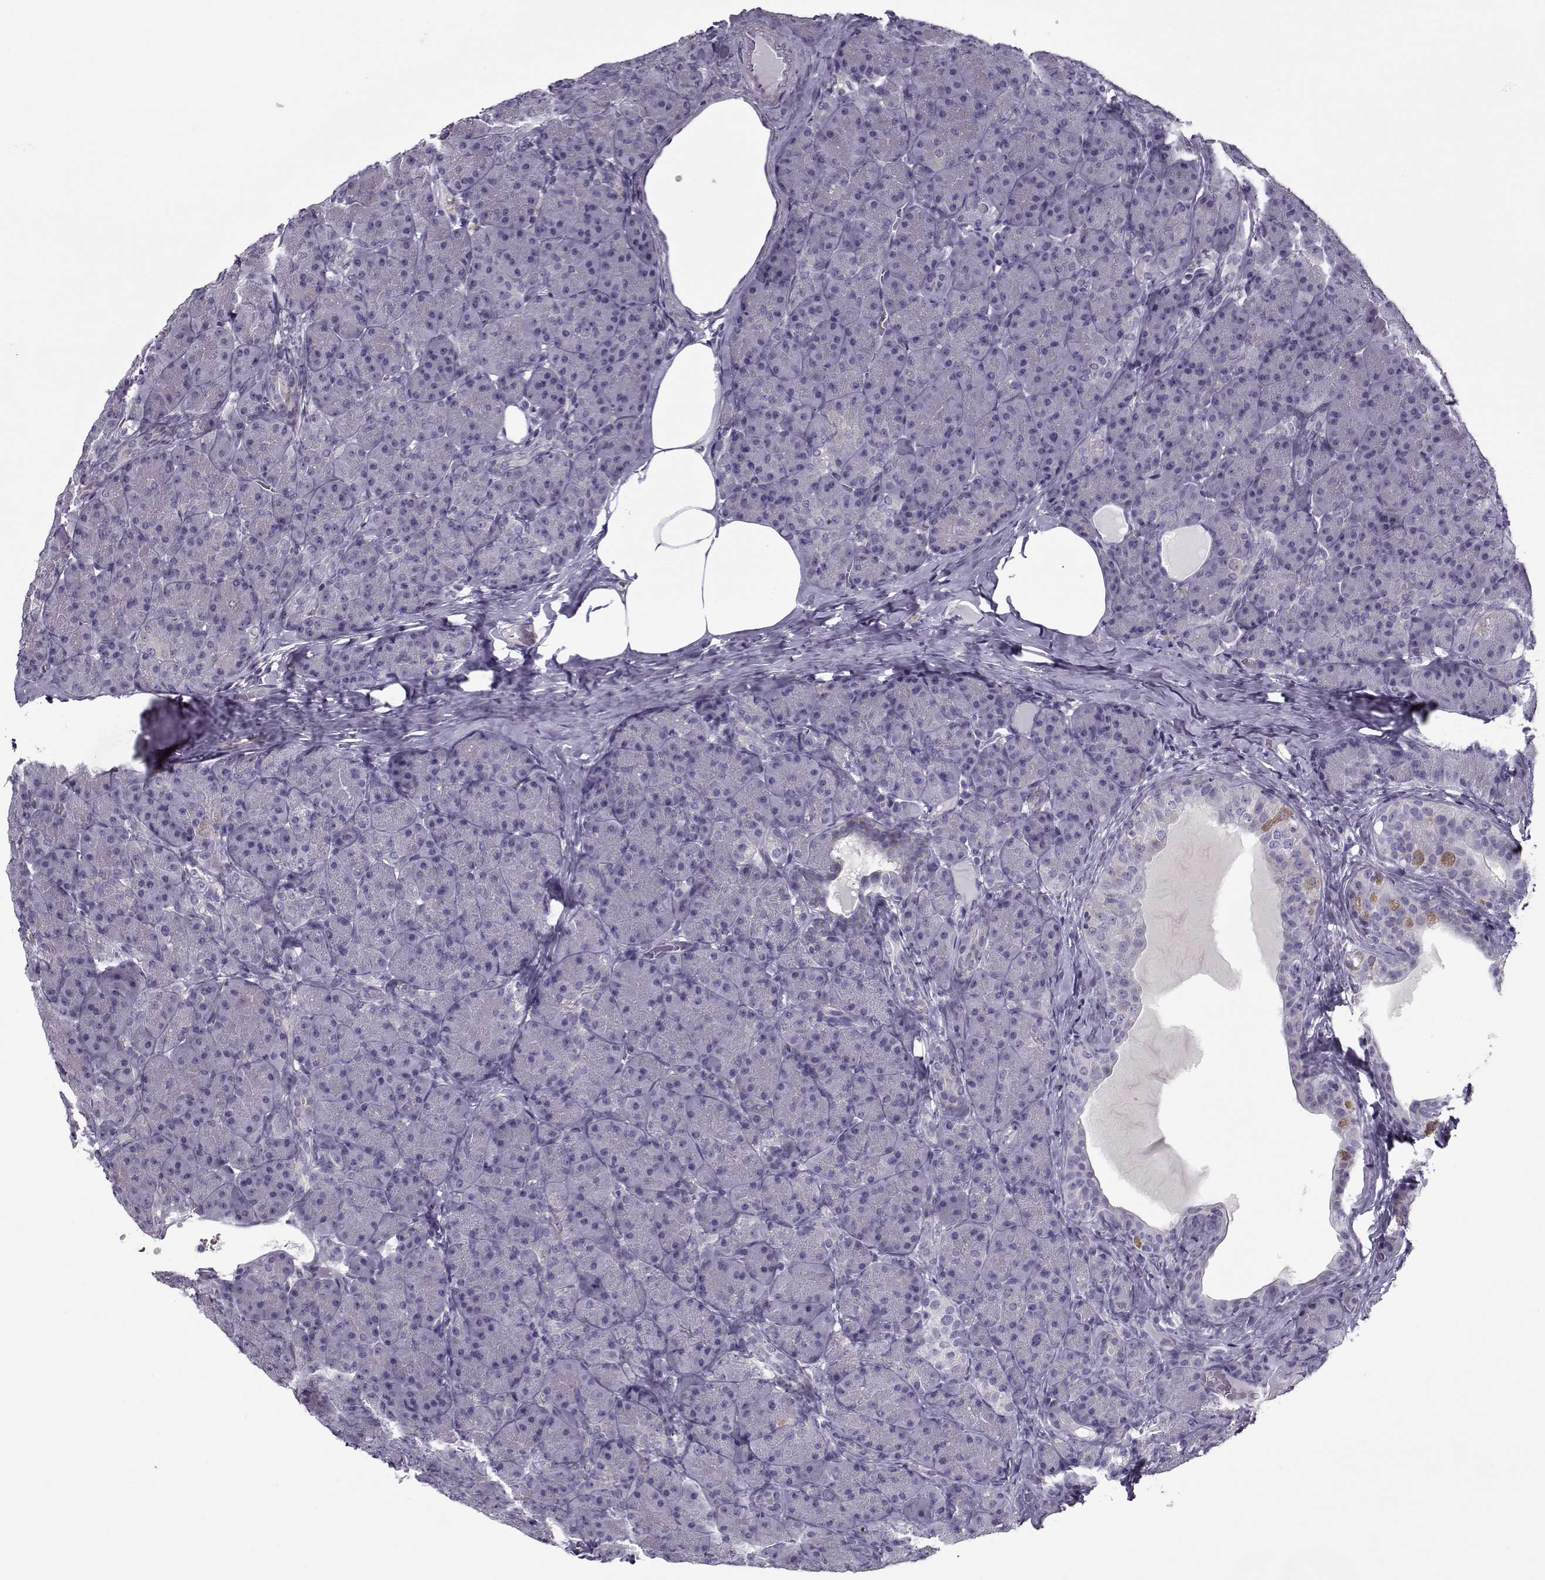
{"staining": {"intensity": "negative", "quantity": "none", "location": "none"}, "tissue": "pancreas", "cell_type": "Exocrine glandular cells", "image_type": "normal", "snomed": [{"axis": "morphology", "description": "Normal tissue, NOS"}, {"axis": "topography", "description": "Pancreas"}], "caption": "Immunohistochemical staining of benign human pancreas exhibits no significant staining in exocrine glandular cells. The staining was performed using DAB to visualize the protein expression in brown, while the nuclei were stained in blue with hematoxylin (Magnification: 20x).", "gene": "PP2D1", "patient": {"sex": "male", "age": 57}}